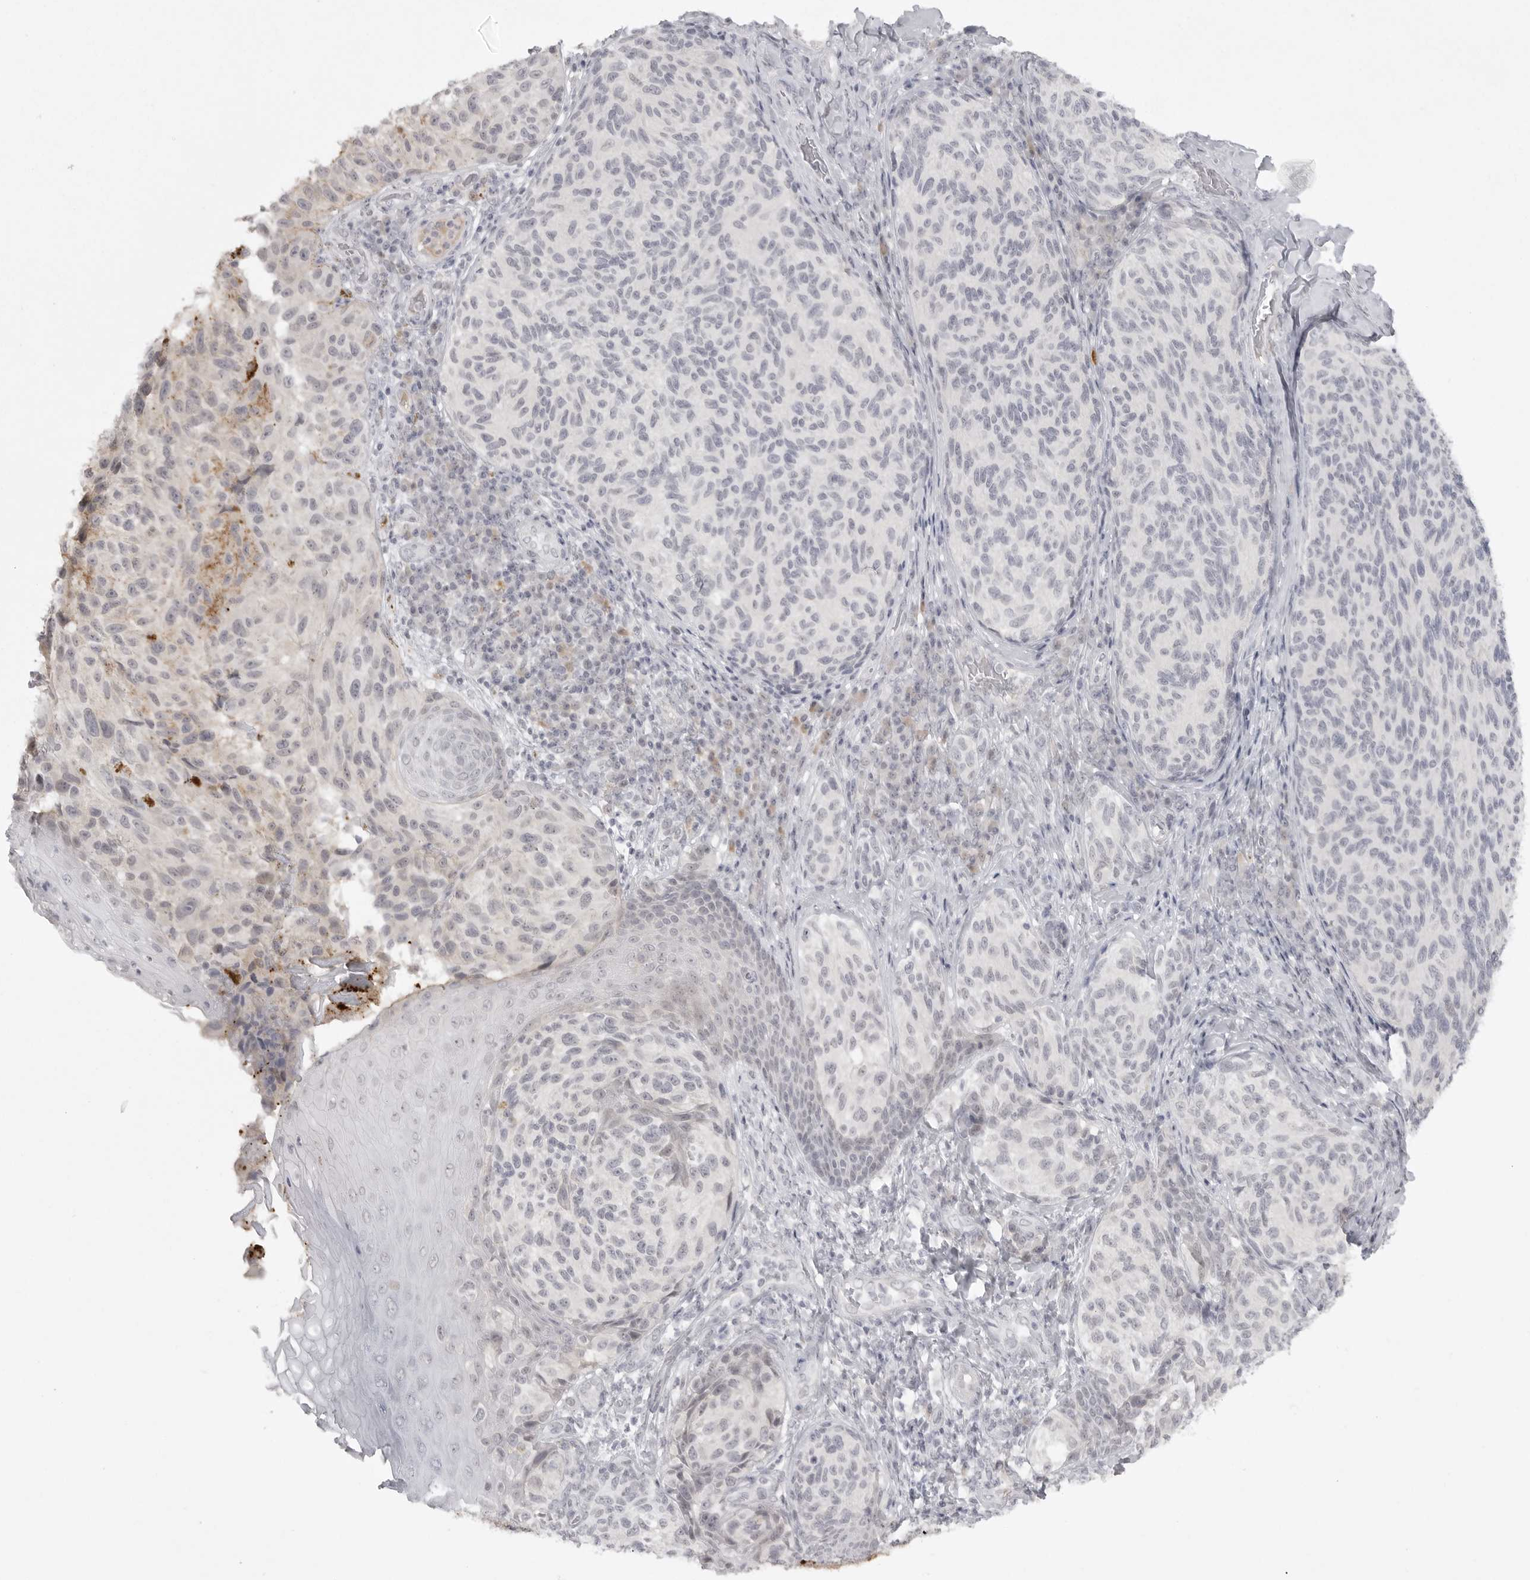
{"staining": {"intensity": "negative", "quantity": "none", "location": "none"}, "tissue": "melanoma", "cell_type": "Tumor cells", "image_type": "cancer", "snomed": [{"axis": "morphology", "description": "Malignant melanoma, NOS"}, {"axis": "topography", "description": "Skin"}], "caption": "This histopathology image is of malignant melanoma stained with IHC to label a protein in brown with the nuclei are counter-stained blue. There is no expression in tumor cells.", "gene": "TCTN3", "patient": {"sex": "female", "age": 73}}